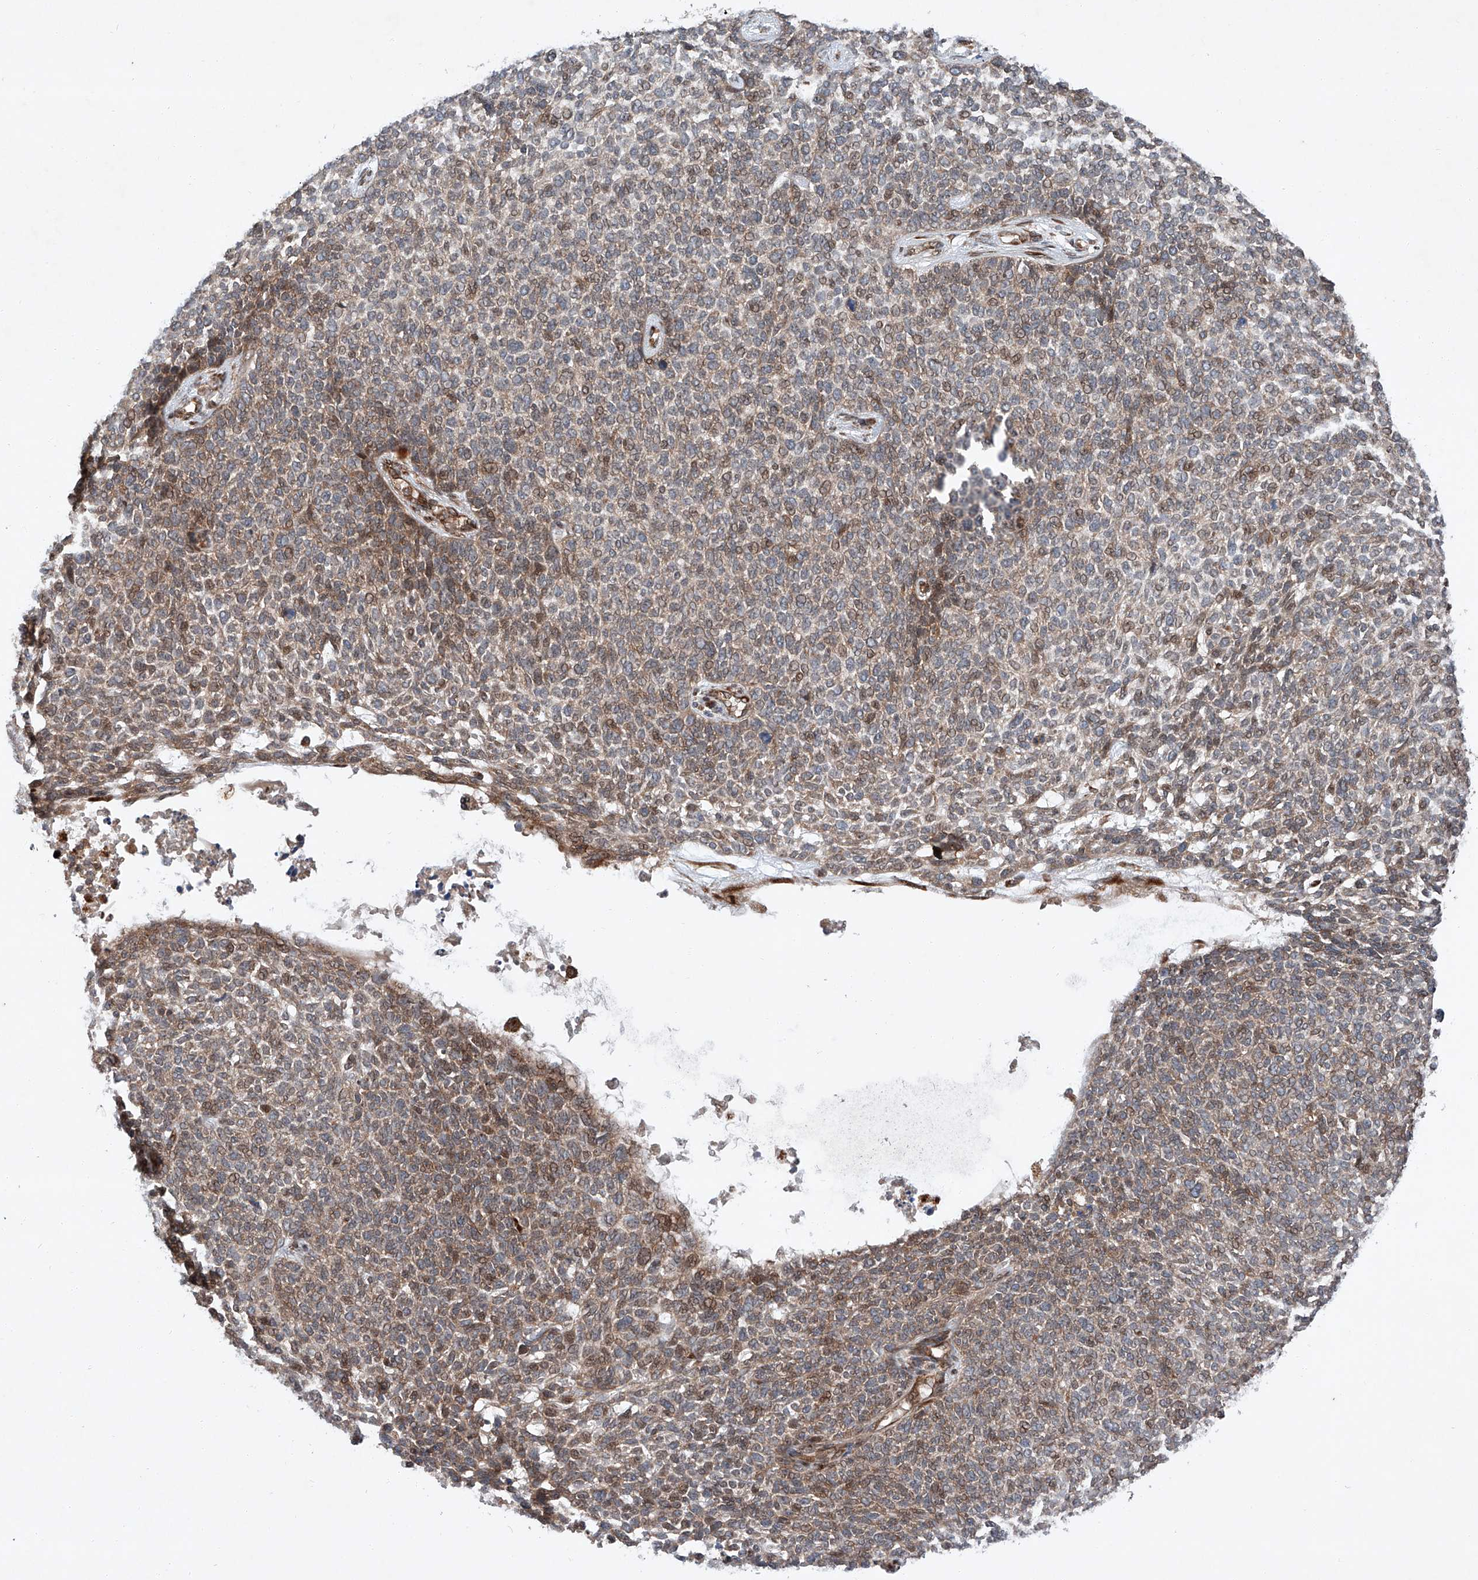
{"staining": {"intensity": "moderate", "quantity": "25%-75%", "location": "cytoplasmic/membranous"}, "tissue": "skin cancer", "cell_type": "Tumor cells", "image_type": "cancer", "snomed": [{"axis": "morphology", "description": "Basal cell carcinoma"}, {"axis": "topography", "description": "Skin"}], "caption": "High-power microscopy captured an immunohistochemistry (IHC) micrograph of basal cell carcinoma (skin), revealing moderate cytoplasmic/membranous positivity in about 25%-75% of tumor cells. (Brightfield microscopy of DAB IHC at high magnification).", "gene": "ZFP28", "patient": {"sex": "female", "age": 84}}